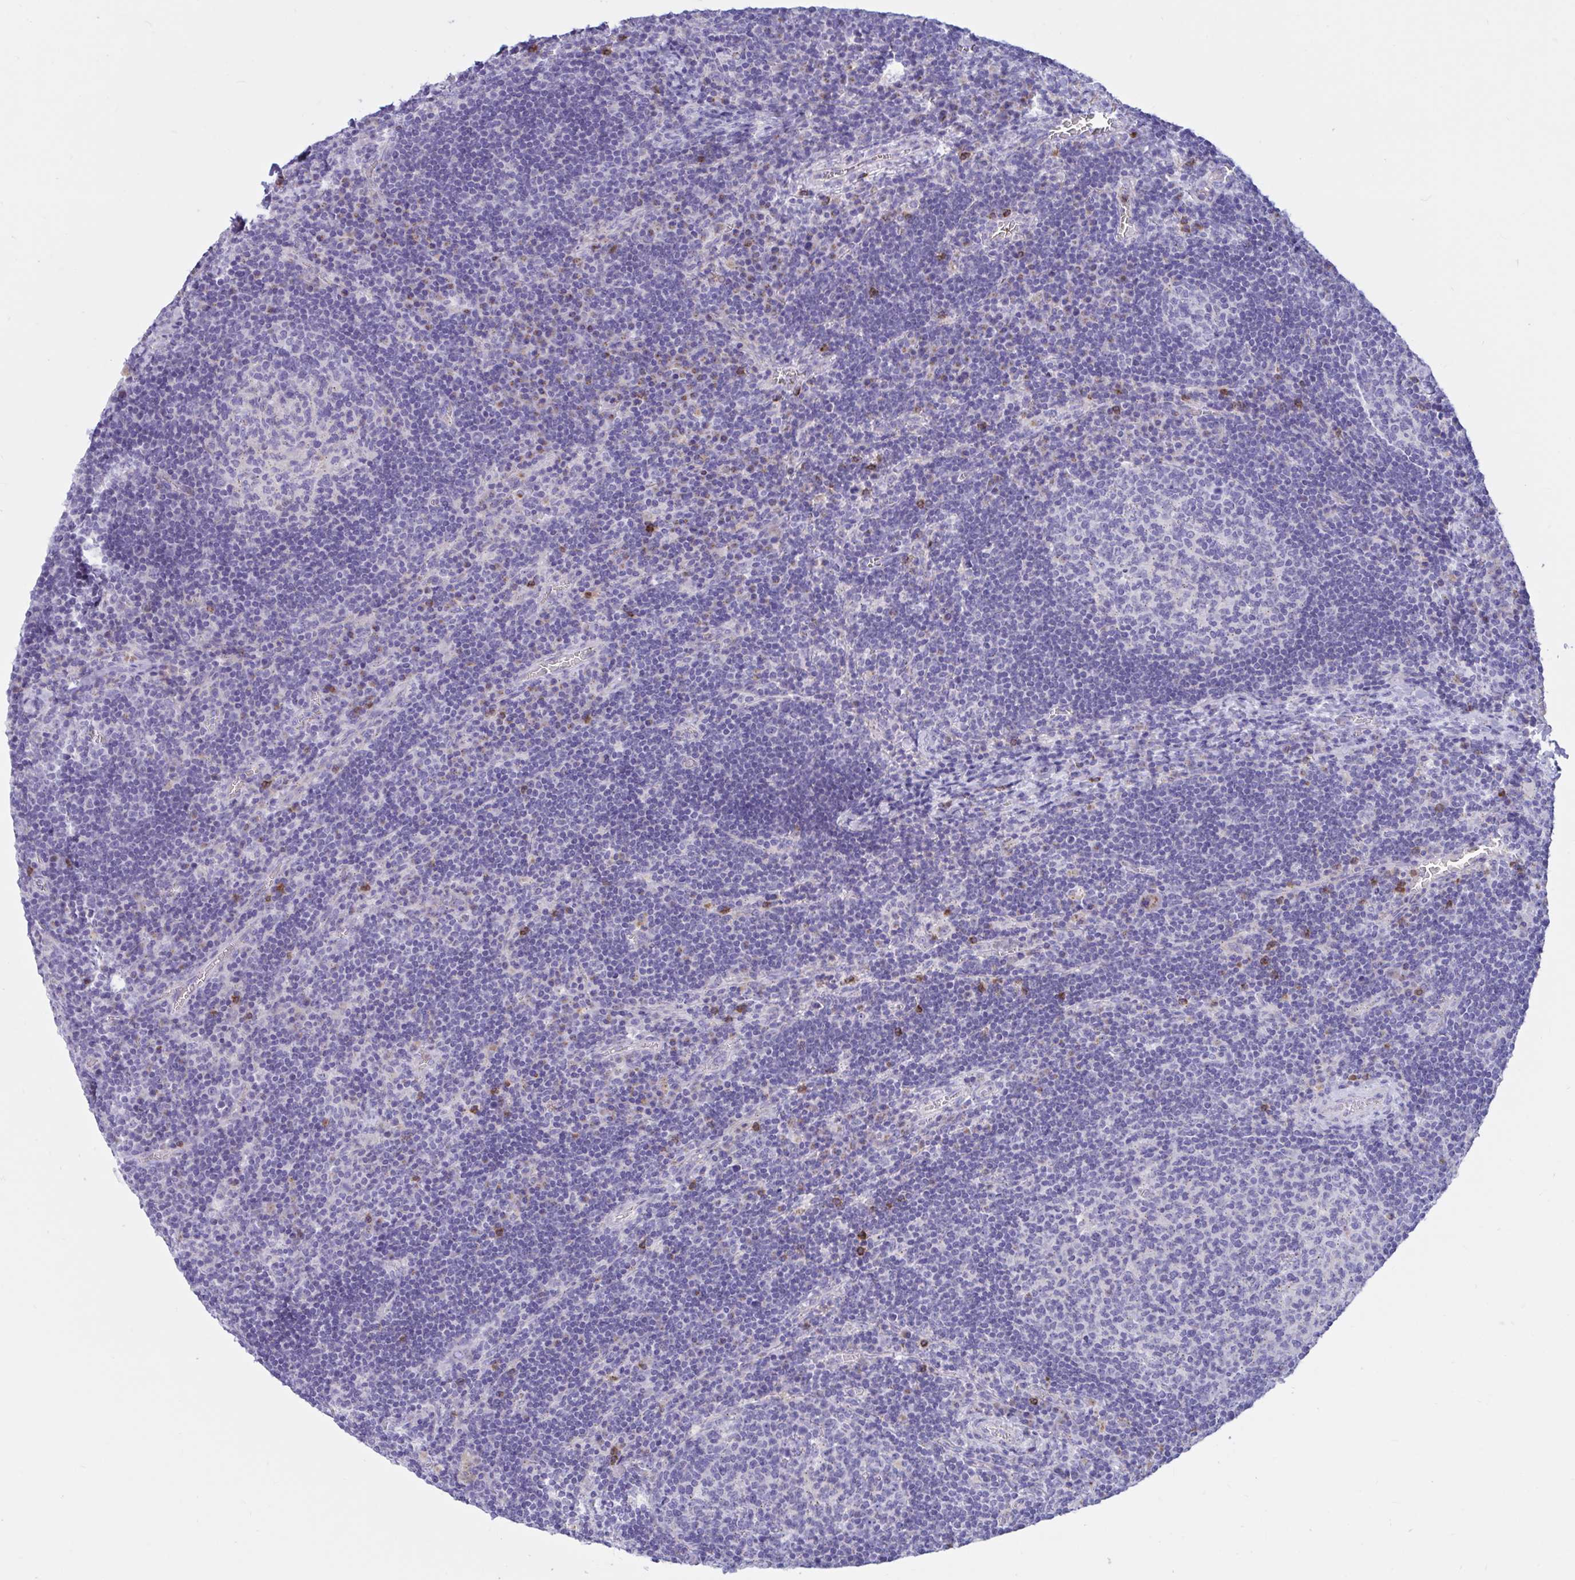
{"staining": {"intensity": "weak", "quantity": "<25%", "location": "cytoplasmic/membranous"}, "tissue": "lymph node", "cell_type": "Germinal center cells", "image_type": "normal", "snomed": [{"axis": "morphology", "description": "Normal tissue, NOS"}, {"axis": "topography", "description": "Lymph node"}], "caption": "The micrograph shows no staining of germinal center cells in benign lymph node.", "gene": "RNASE3", "patient": {"sex": "male", "age": 67}}